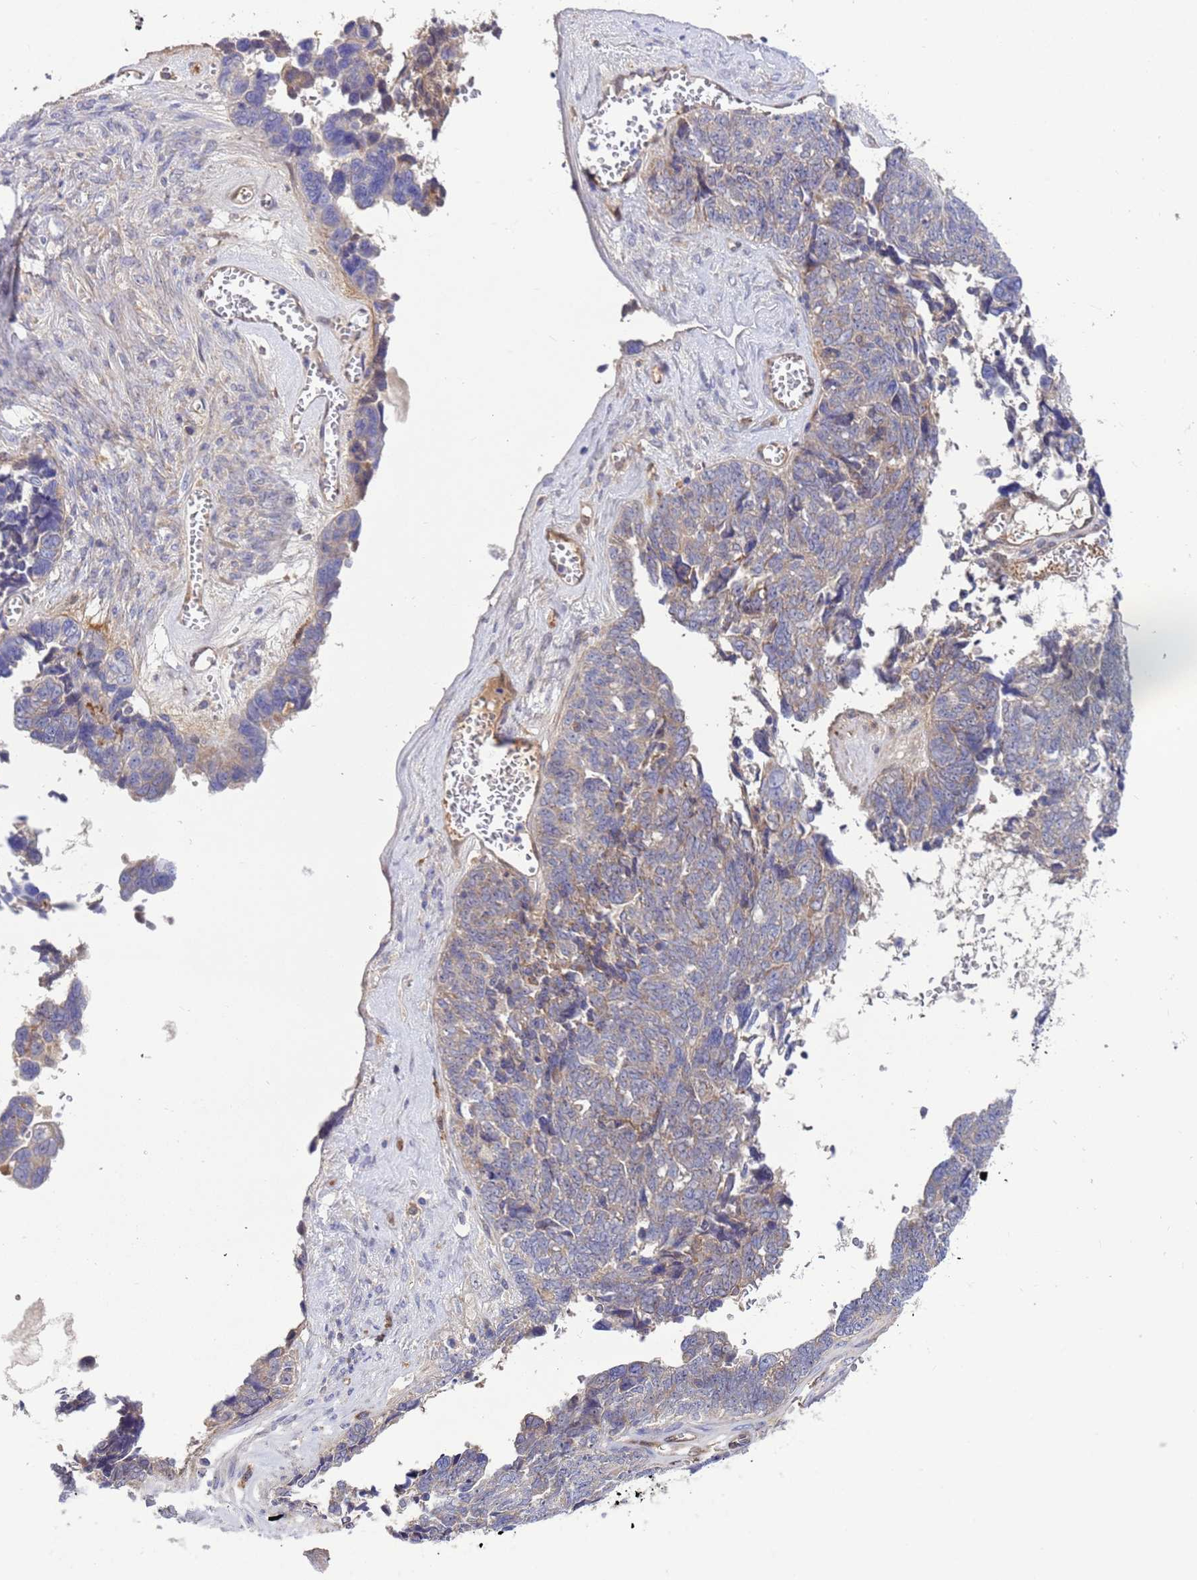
{"staining": {"intensity": "negative", "quantity": "none", "location": "none"}, "tissue": "ovarian cancer", "cell_type": "Tumor cells", "image_type": "cancer", "snomed": [{"axis": "morphology", "description": "Cystadenocarcinoma, serous, NOS"}, {"axis": "topography", "description": "Ovary"}], "caption": "Image shows no protein expression in tumor cells of ovarian cancer tissue. (Immunohistochemistry, brightfield microscopy, high magnification).", "gene": "FOXRED1", "patient": {"sex": "female", "age": 79}}